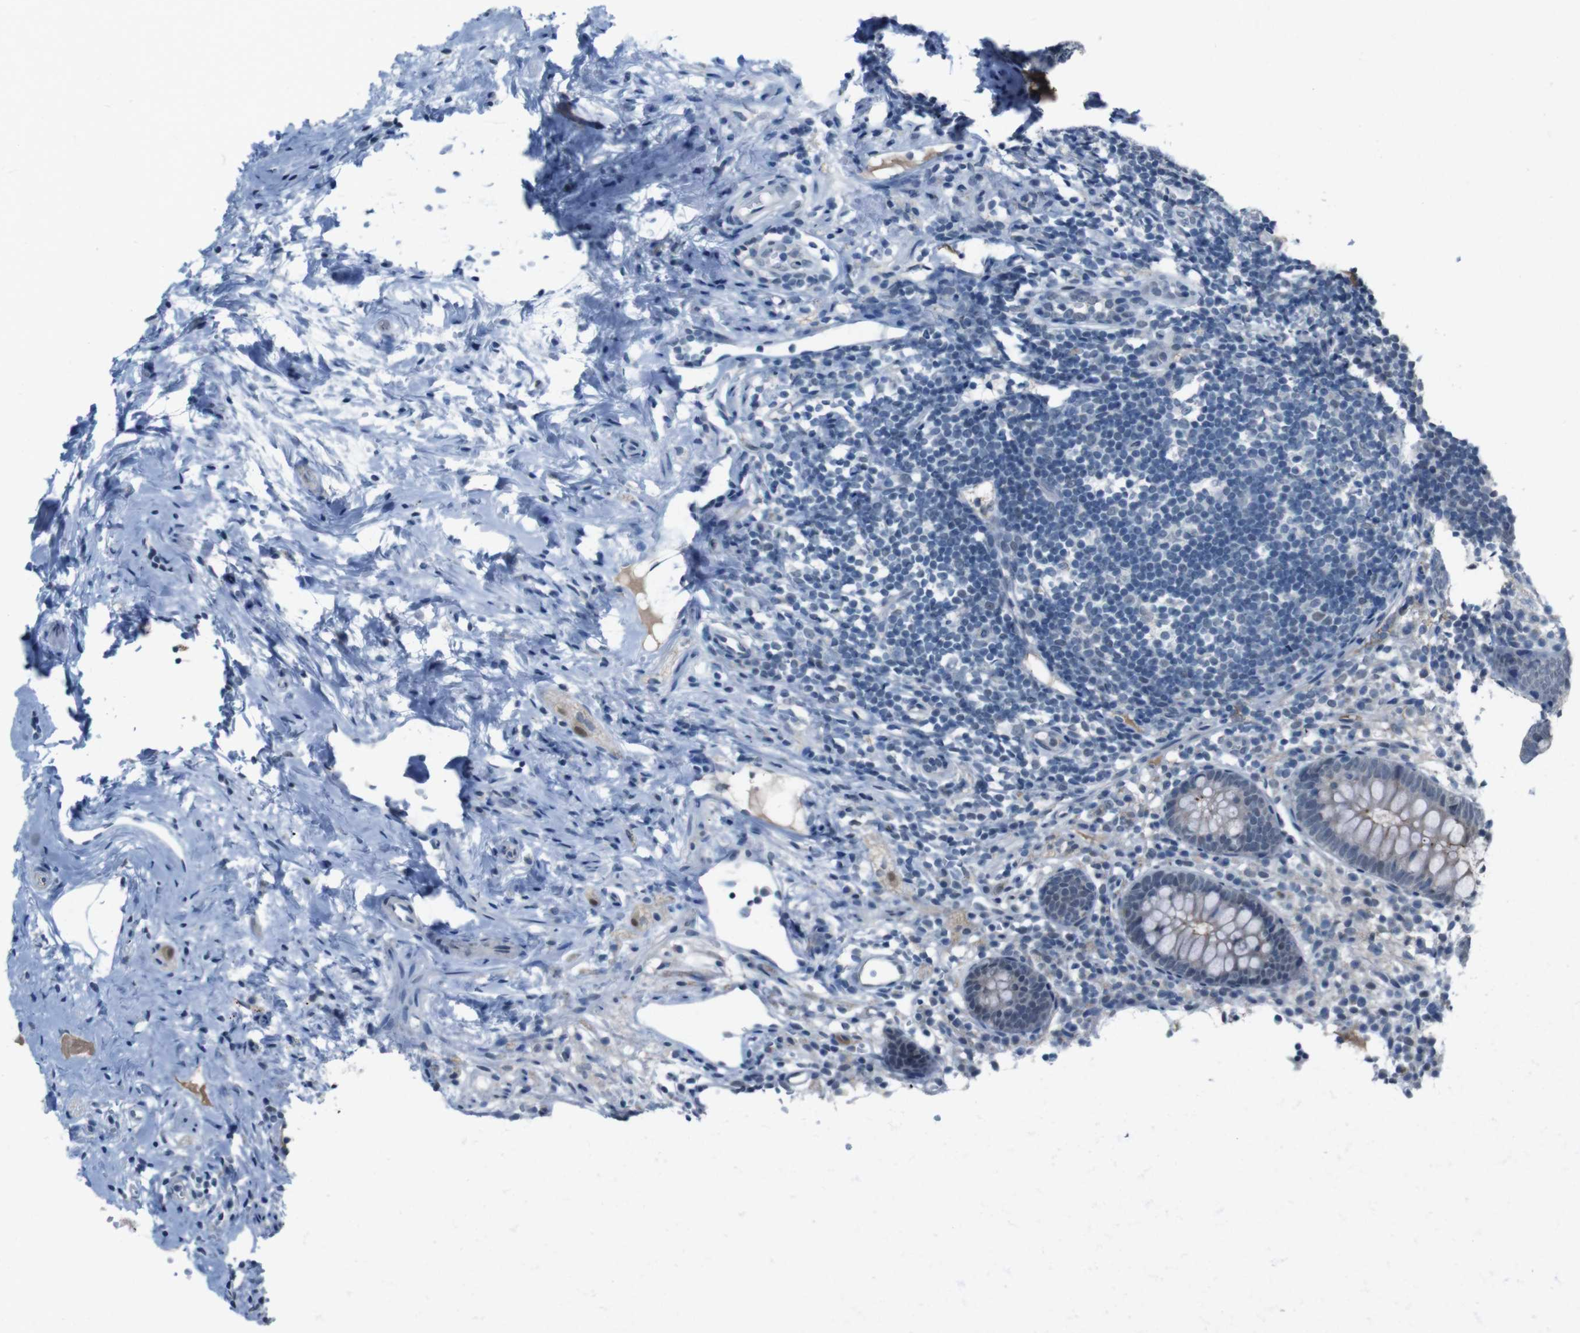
{"staining": {"intensity": "strong", "quantity": "25%-75%", "location": "cytoplasmic/membranous"}, "tissue": "appendix", "cell_type": "Glandular cells", "image_type": "normal", "snomed": [{"axis": "morphology", "description": "Normal tissue, NOS"}, {"axis": "topography", "description": "Appendix"}], "caption": "Benign appendix was stained to show a protein in brown. There is high levels of strong cytoplasmic/membranous staining in about 25%-75% of glandular cells.", "gene": "CDHR2", "patient": {"sex": "female", "age": 20}}